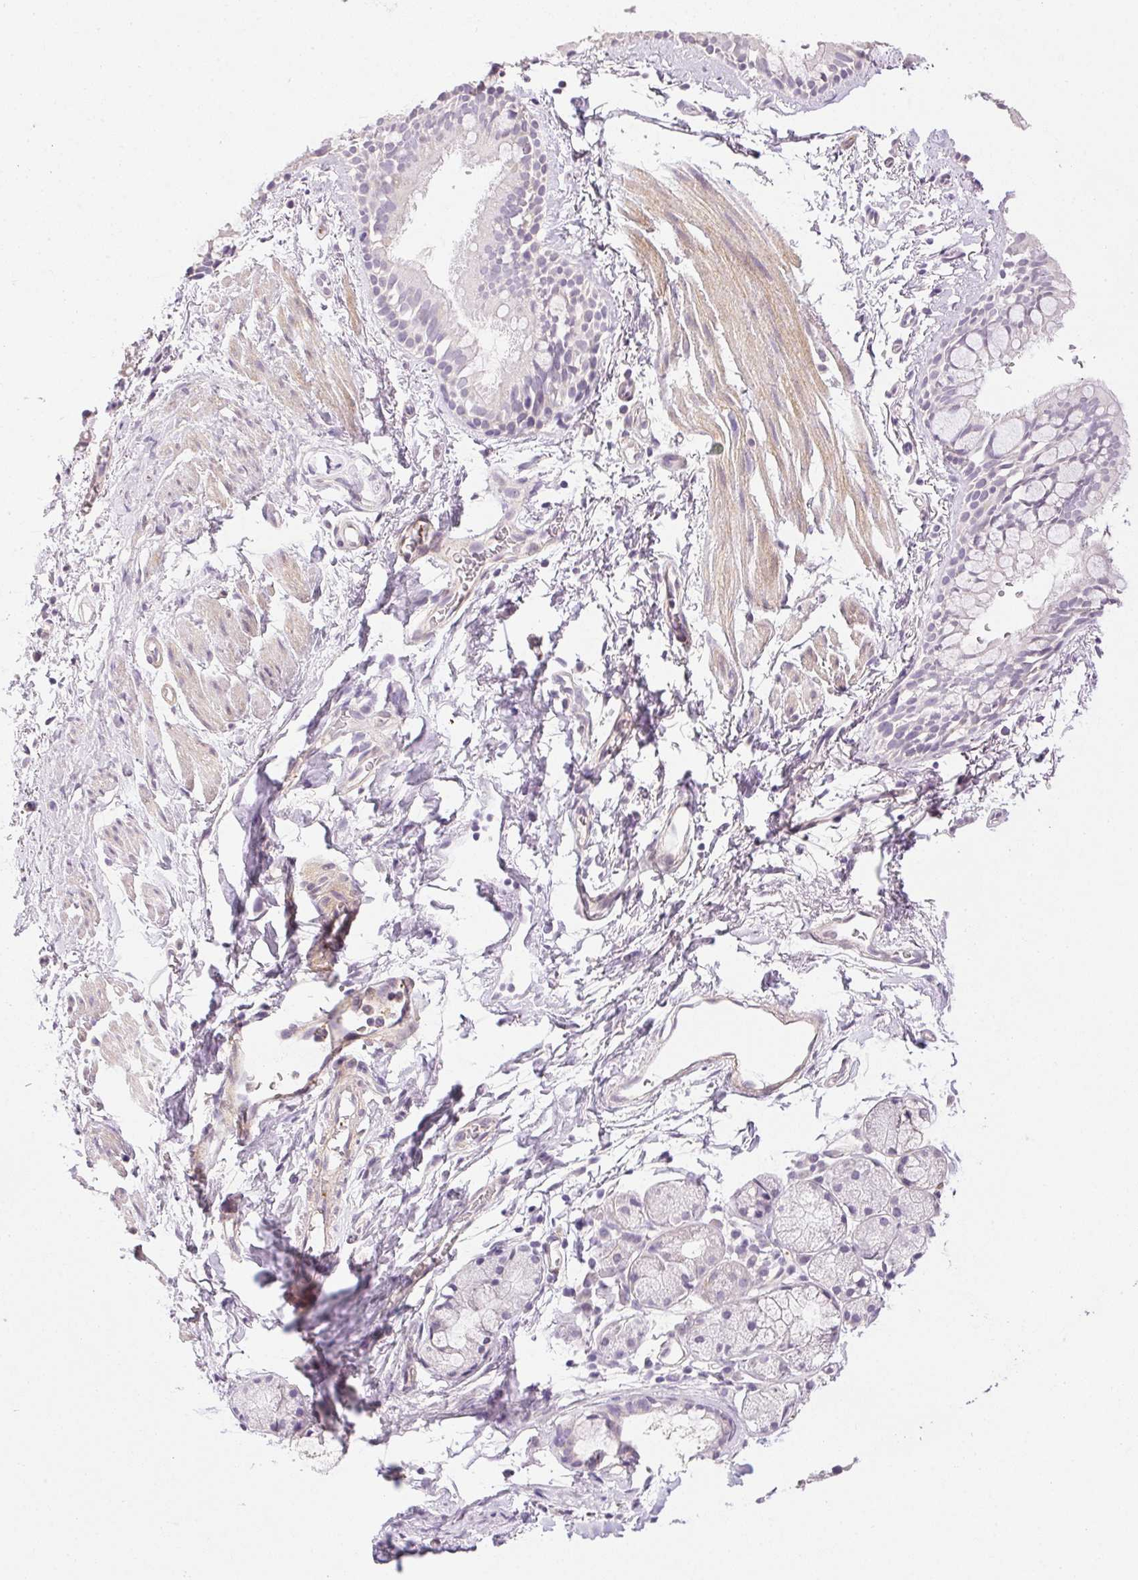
{"staining": {"intensity": "negative", "quantity": "none", "location": "none"}, "tissue": "soft tissue", "cell_type": "Chondrocytes", "image_type": "normal", "snomed": [{"axis": "morphology", "description": "Normal tissue, NOS"}, {"axis": "topography", "description": "Lymph node"}, {"axis": "topography", "description": "Cartilage tissue"}, {"axis": "topography", "description": "Bronchus"}], "caption": "Immunohistochemical staining of benign human soft tissue reveals no significant expression in chondrocytes. The staining is performed using DAB (3,3'-diaminobenzidine) brown chromogen with nuclei counter-stained in using hematoxylin.", "gene": "PRL", "patient": {"sex": "female", "age": 70}}